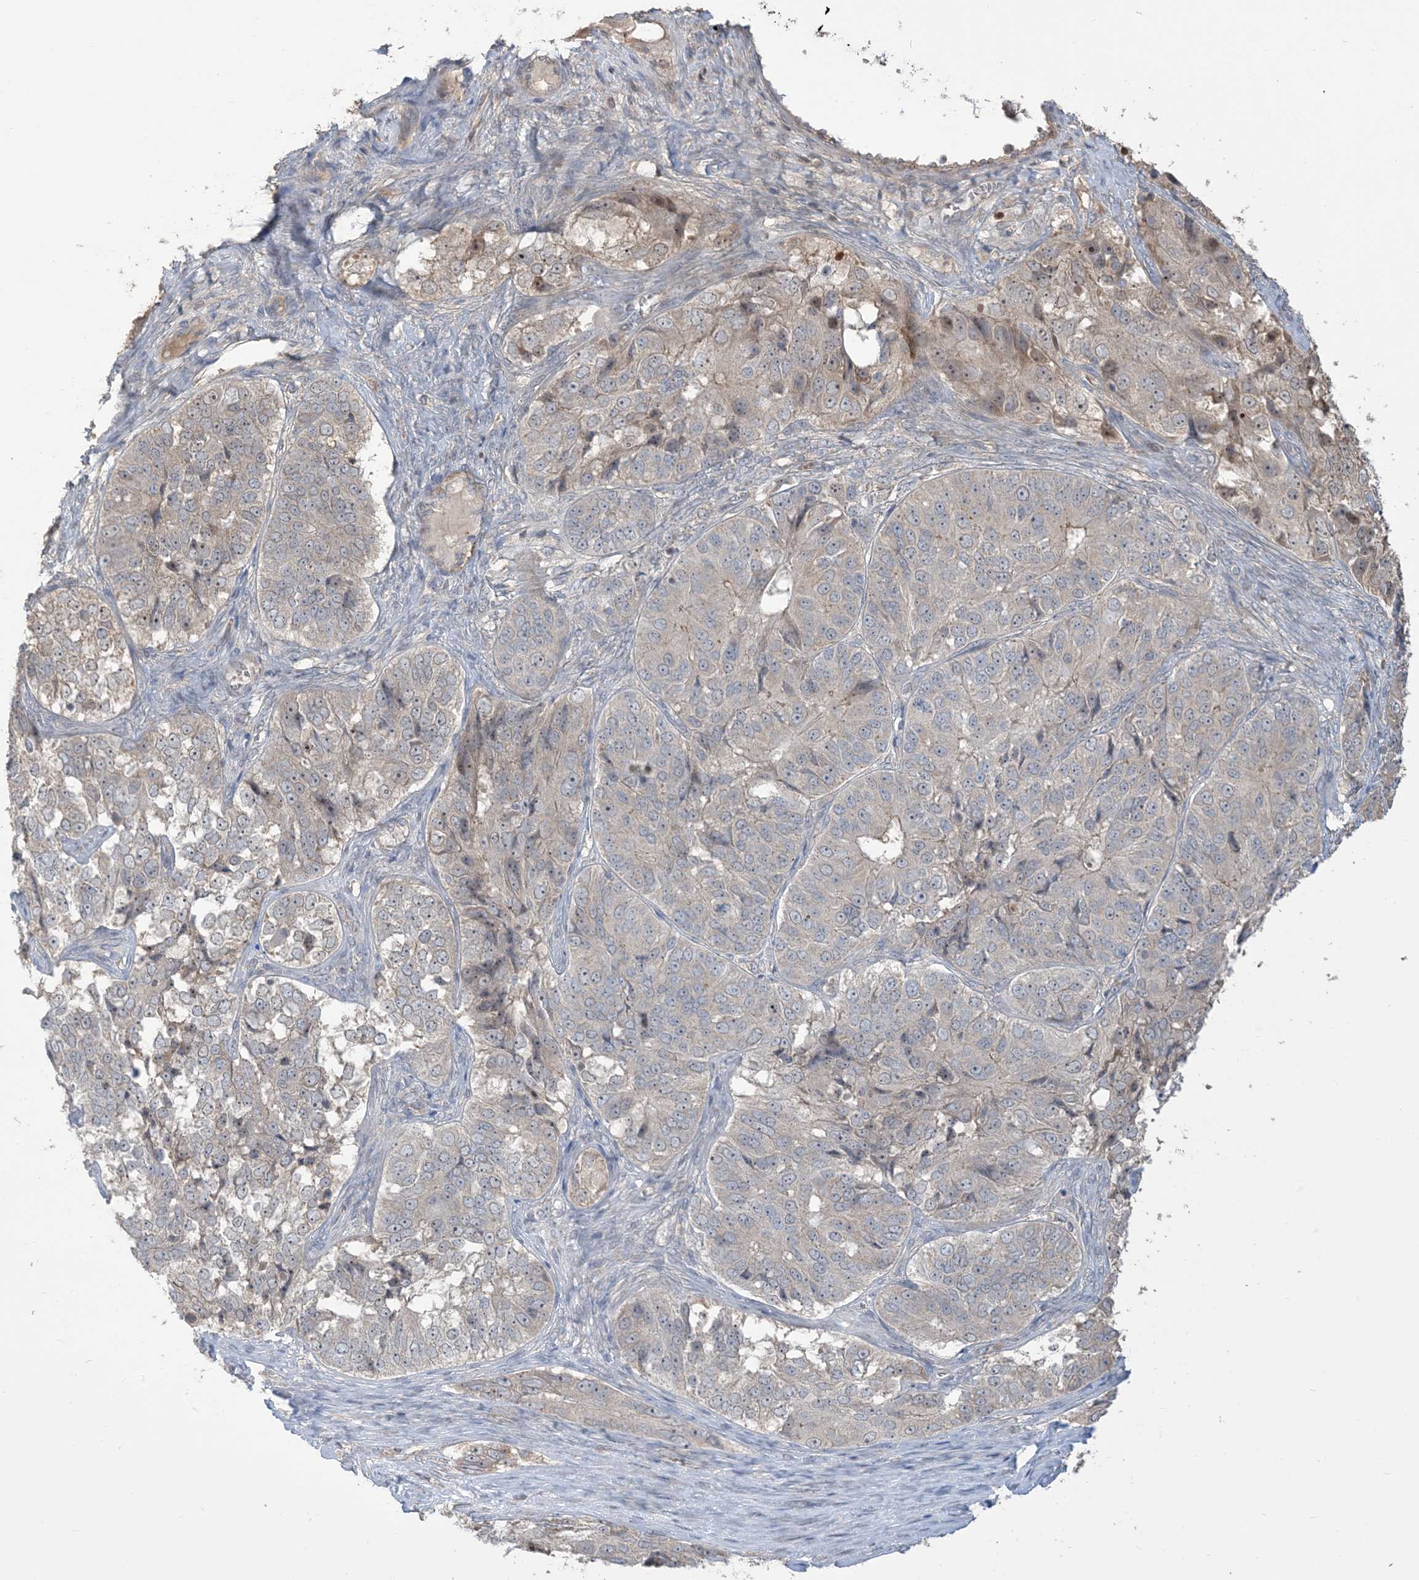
{"staining": {"intensity": "negative", "quantity": "none", "location": "none"}, "tissue": "ovarian cancer", "cell_type": "Tumor cells", "image_type": "cancer", "snomed": [{"axis": "morphology", "description": "Carcinoma, endometroid"}, {"axis": "topography", "description": "Ovary"}], "caption": "Histopathology image shows no significant protein expression in tumor cells of ovarian cancer.", "gene": "KLHL18", "patient": {"sex": "female", "age": 51}}